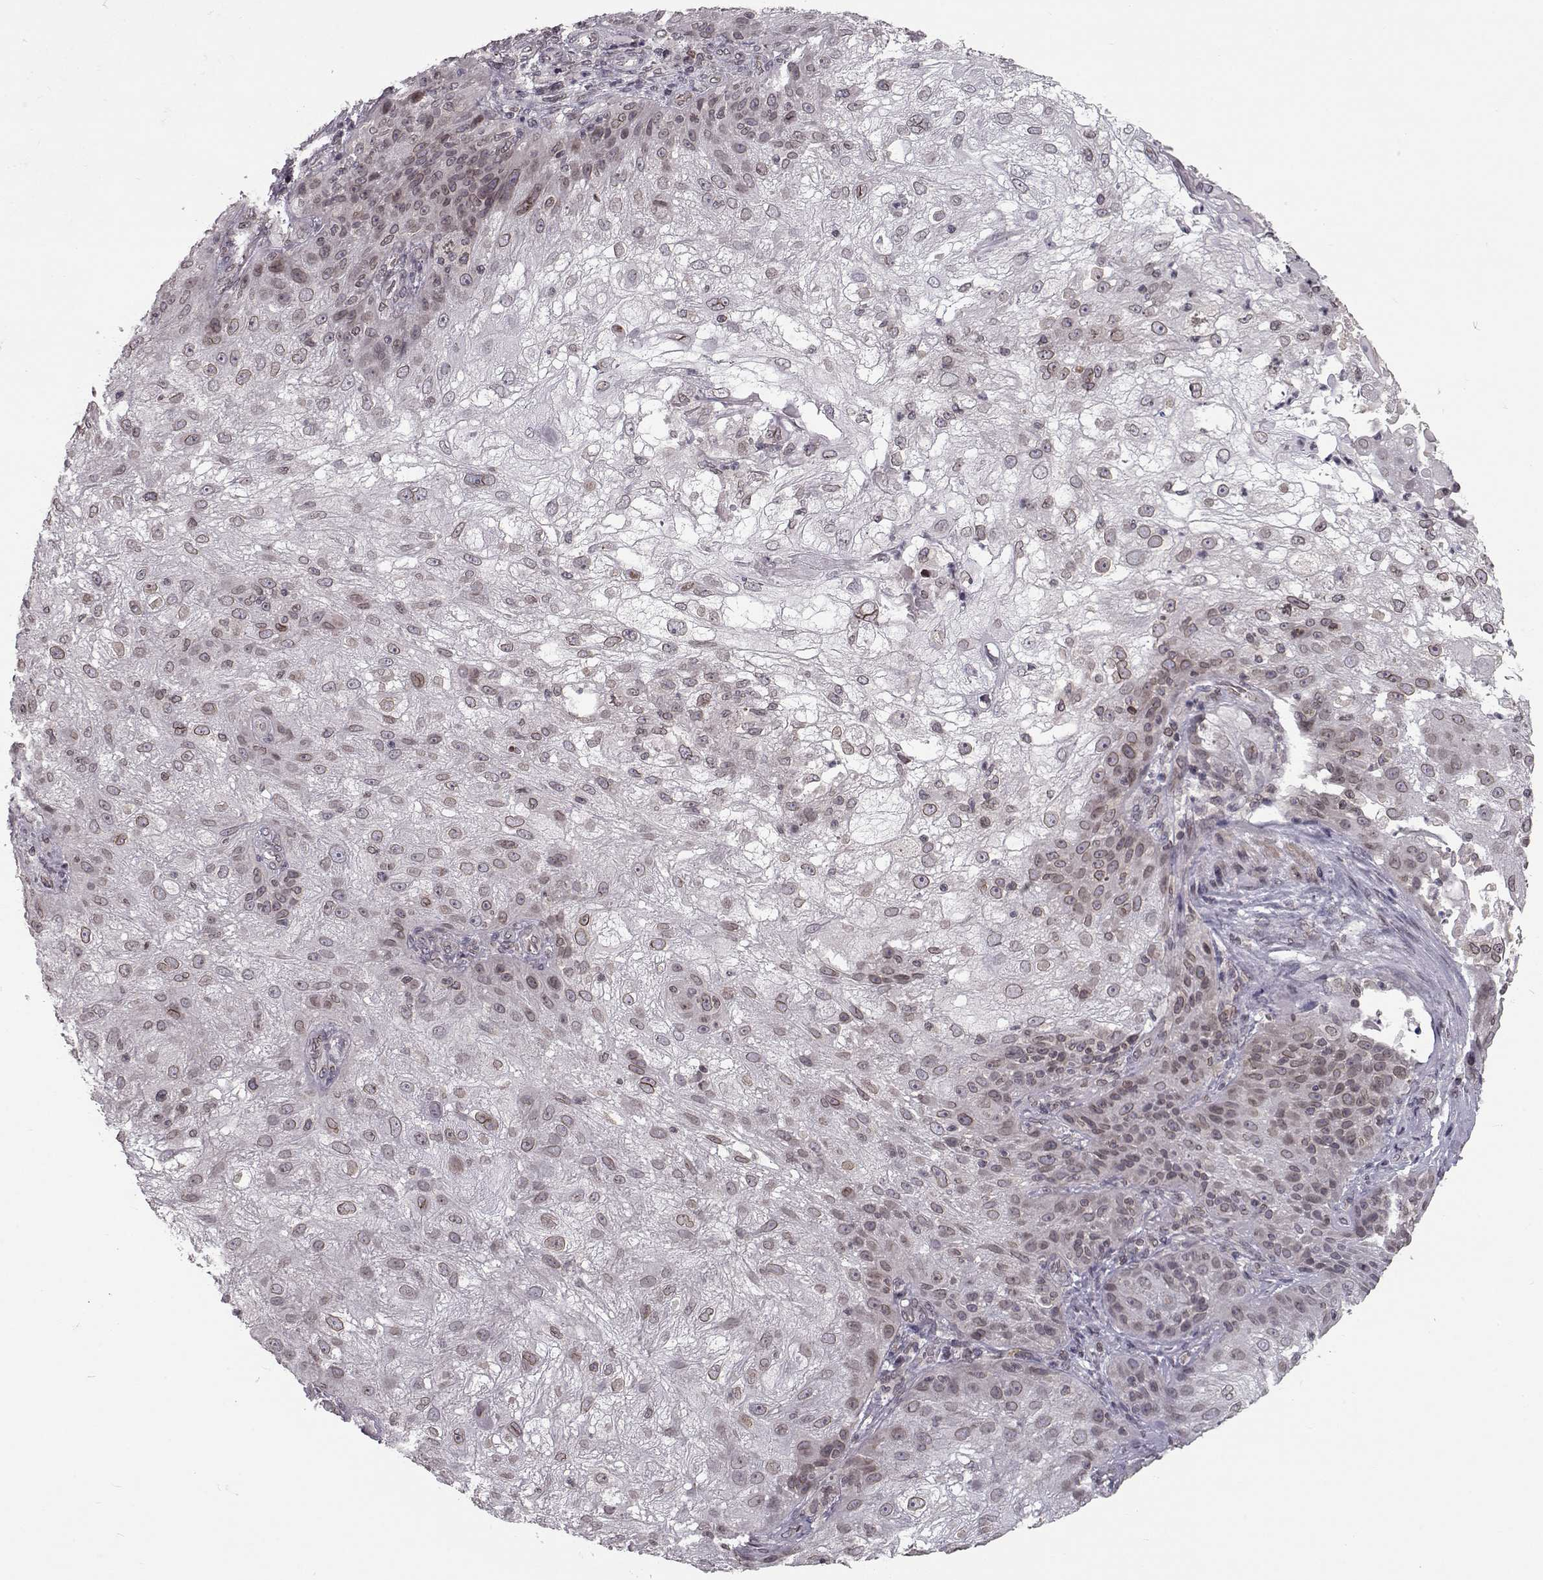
{"staining": {"intensity": "weak", "quantity": "<25%", "location": "cytoplasmic/membranous,nuclear"}, "tissue": "skin cancer", "cell_type": "Tumor cells", "image_type": "cancer", "snomed": [{"axis": "morphology", "description": "Normal tissue, NOS"}, {"axis": "morphology", "description": "Squamous cell carcinoma, NOS"}, {"axis": "topography", "description": "Skin"}], "caption": "Immunohistochemistry histopathology image of neoplastic tissue: human skin cancer (squamous cell carcinoma) stained with DAB (3,3'-diaminobenzidine) displays no significant protein expression in tumor cells. (DAB (3,3'-diaminobenzidine) immunohistochemistry with hematoxylin counter stain).", "gene": "NUP37", "patient": {"sex": "female", "age": 83}}